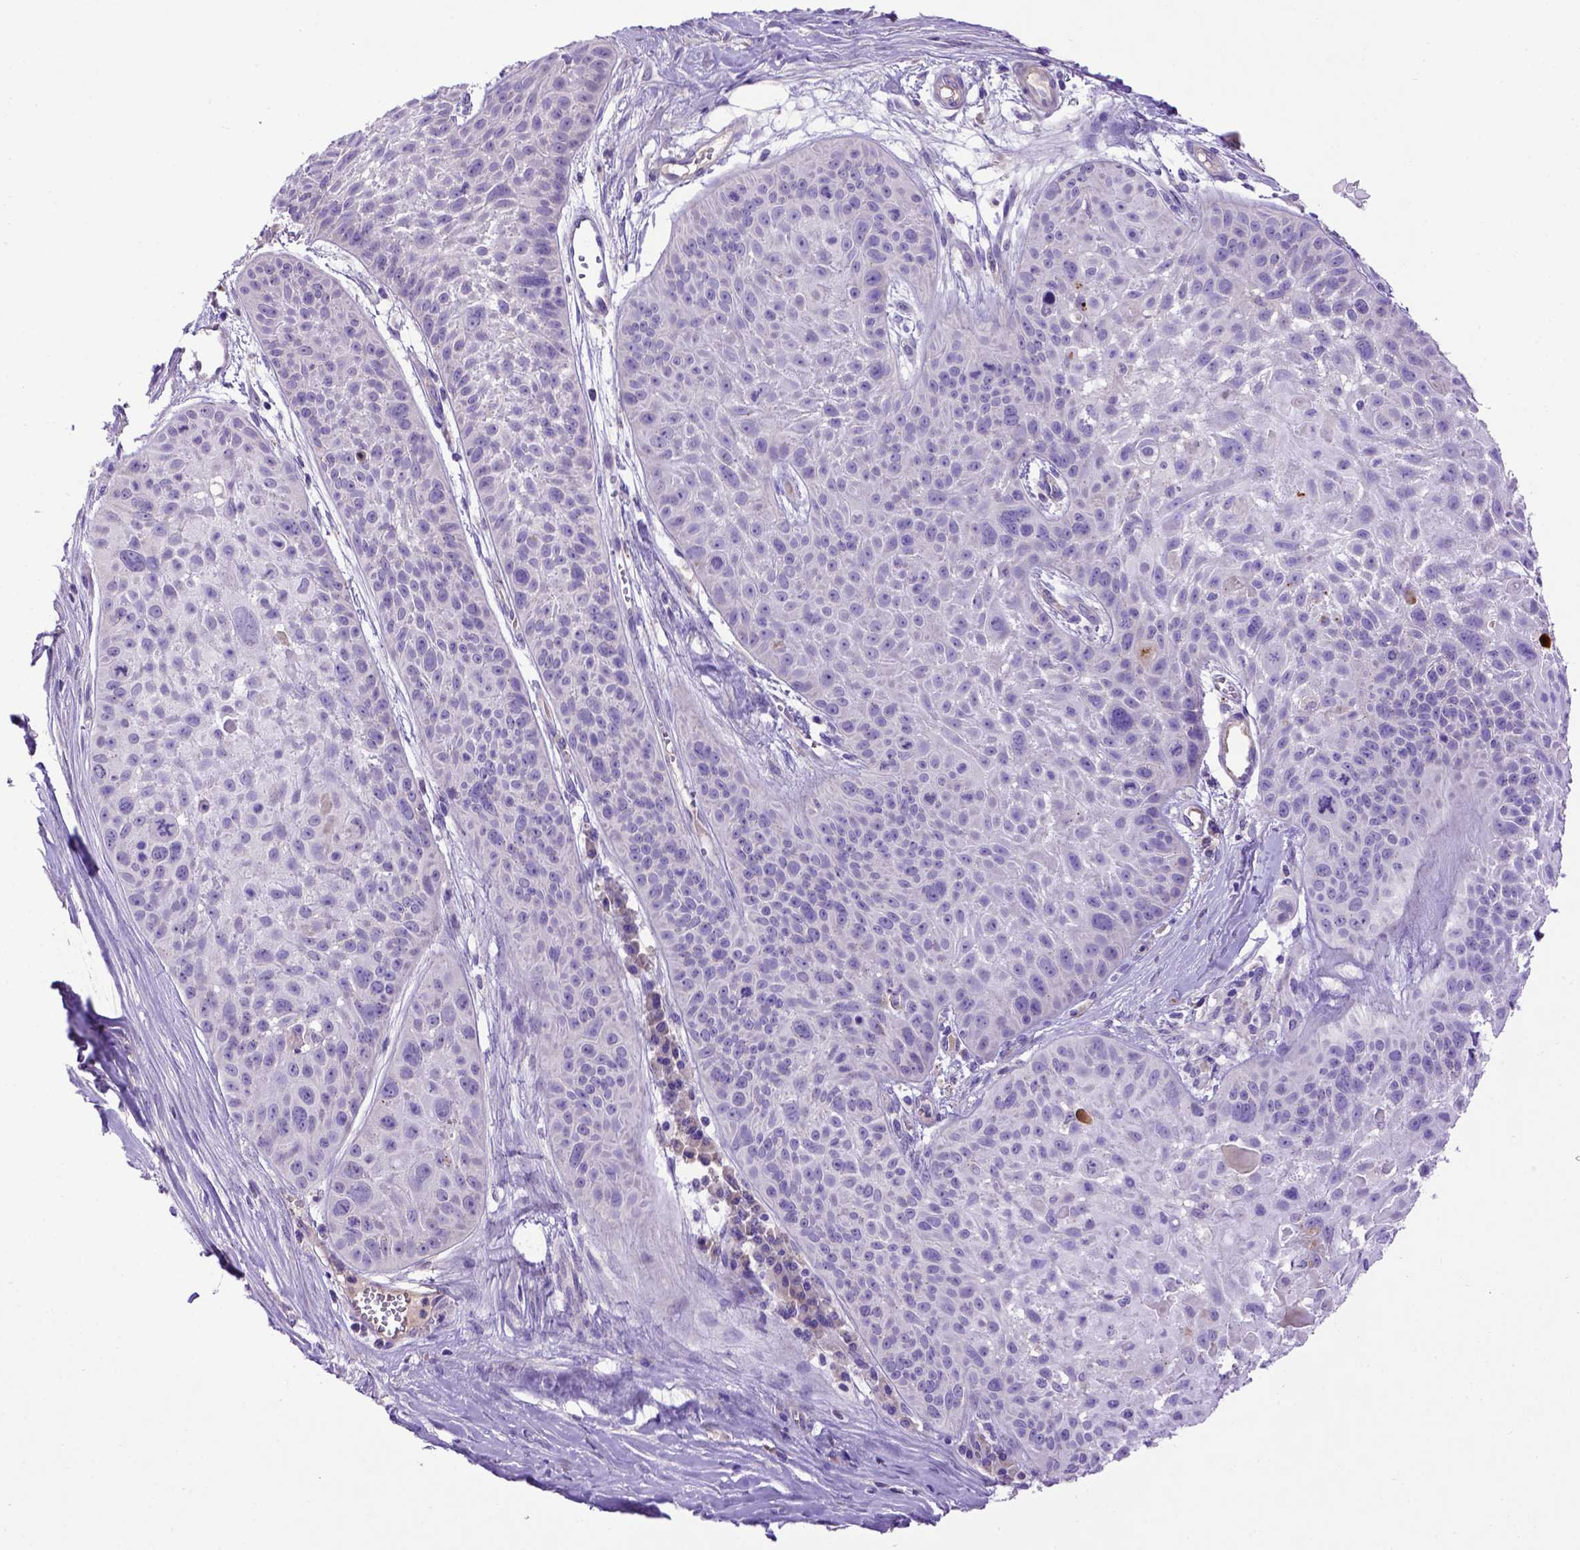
{"staining": {"intensity": "negative", "quantity": "none", "location": "none"}, "tissue": "skin cancer", "cell_type": "Tumor cells", "image_type": "cancer", "snomed": [{"axis": "morphology", "description": "Squamous cell carcinoma, NOS"}, {"axis": "topography", "description": "Skin"}, {"axis": "topography", "description": "Anal"}], "caption": "An immunohistochemistry photomicrograph of skin cancer (squamous cell carcinoma) is shown. There is no staining in tumor cells of skin cancer (squamous cell carcinoma). The staining was performed using DAB (3,3'-diaminobenzidine) to visualize the protein expression in brown, while the nuclei were stained in blue with hematoxylin (Magnification: 20x).", "gene": "ADAM12", "patient": {"sex": "female", "age": 75}}